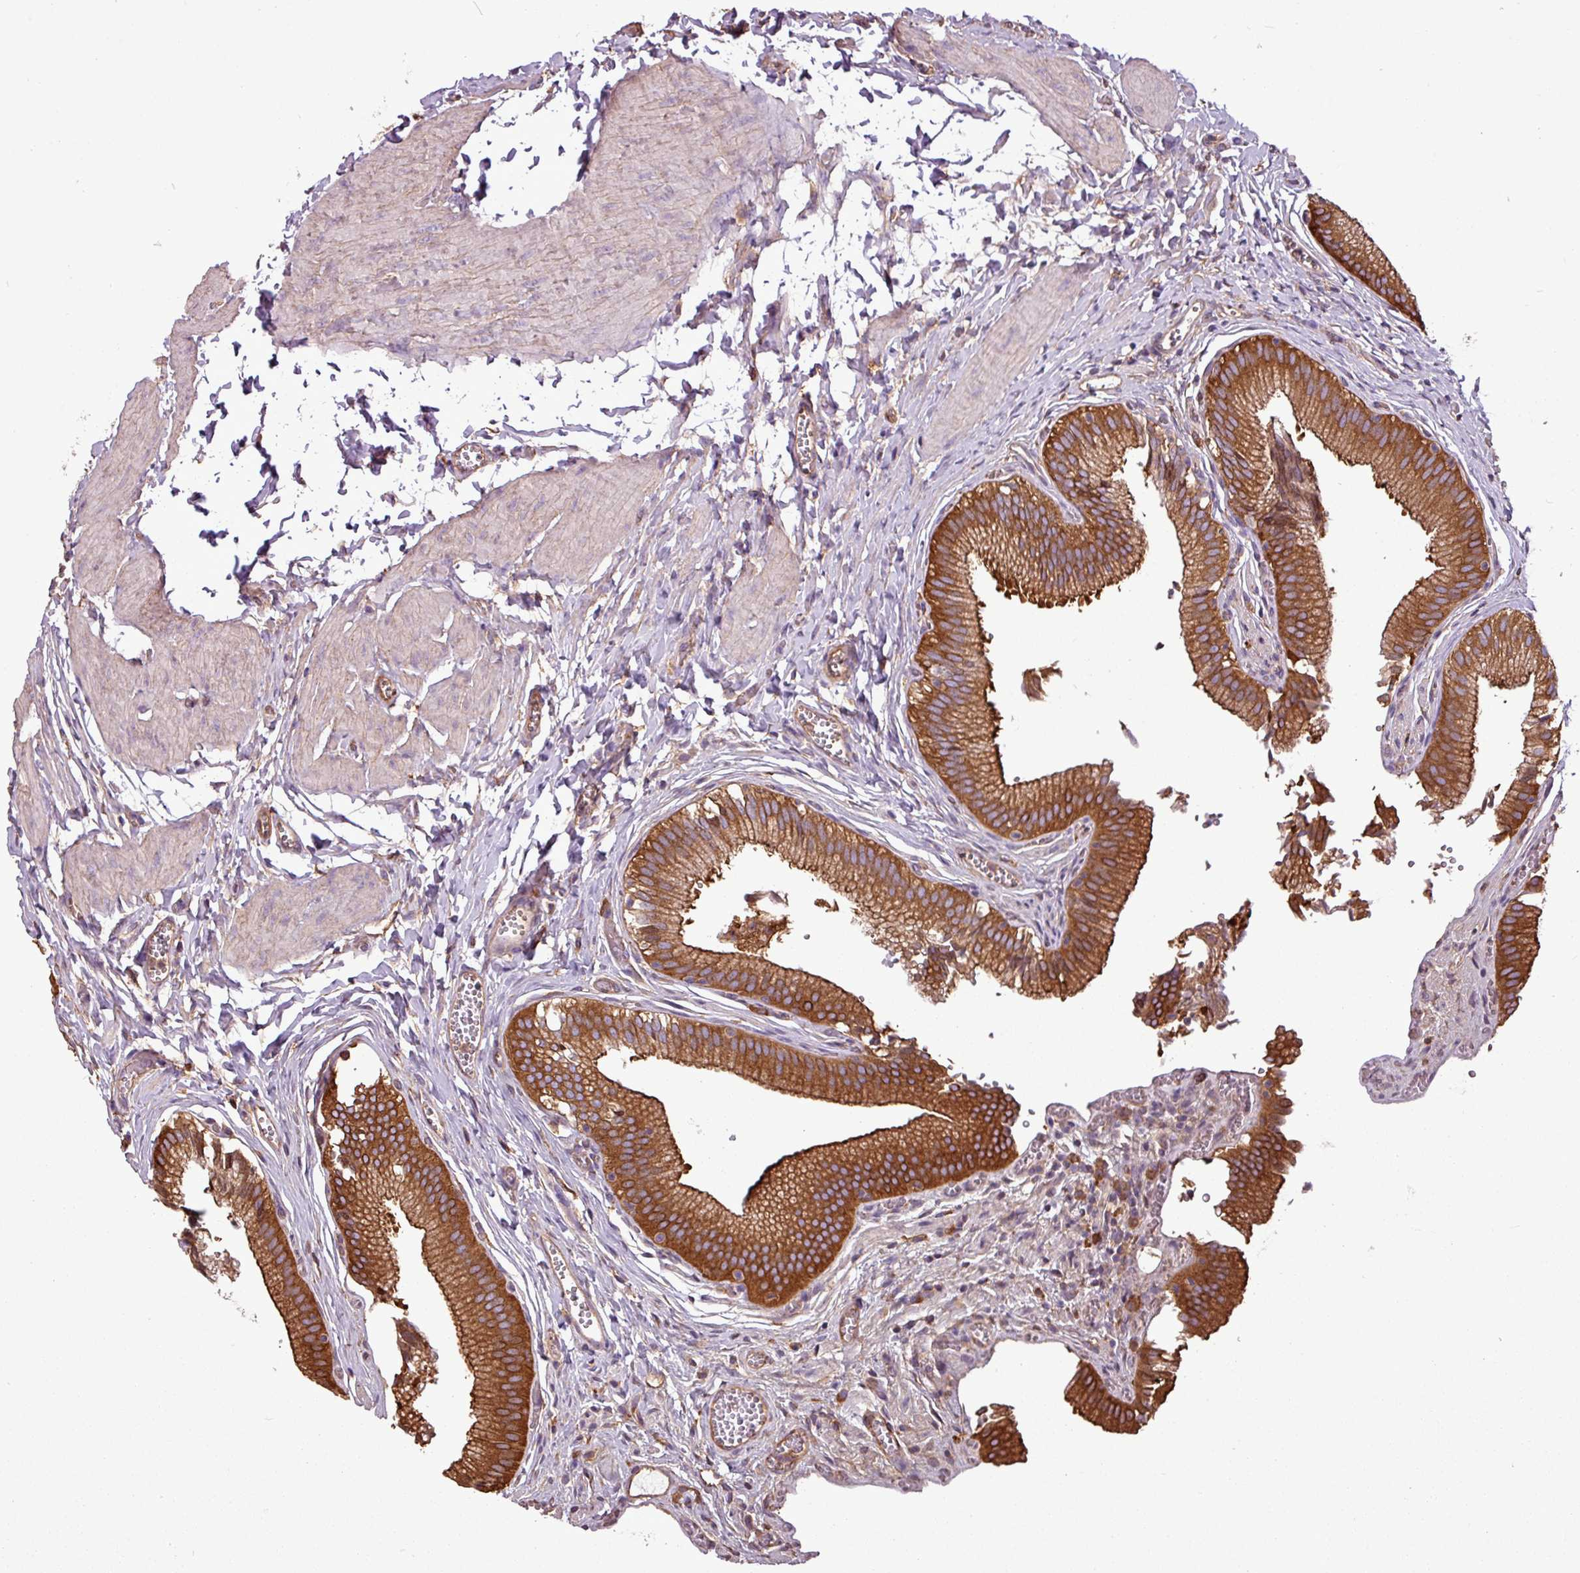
{"staining": {"intensity": "strong", "quantity": ">75%", "location": "cytoplasmic/membranous"}, "tissue": "gallbladder", "cell_type": "Glandular cells", "image_type": "normal", "snomed": [{"axis": "morphology", "description": "Normal tissue, NOS"}, {"axis": "topography", "description": "Gallbladder"}, {"axis": "topography", "description": "Peripheral nerve tissue"}], "caption": "Brown immunohistochemical staining in normal human gallbladder displays strong cytoplasmic/membranous positivity in about >75% of glandular cells.", "gene": "PACSIN2", "patient": {"sex": "male", "age": 17}}